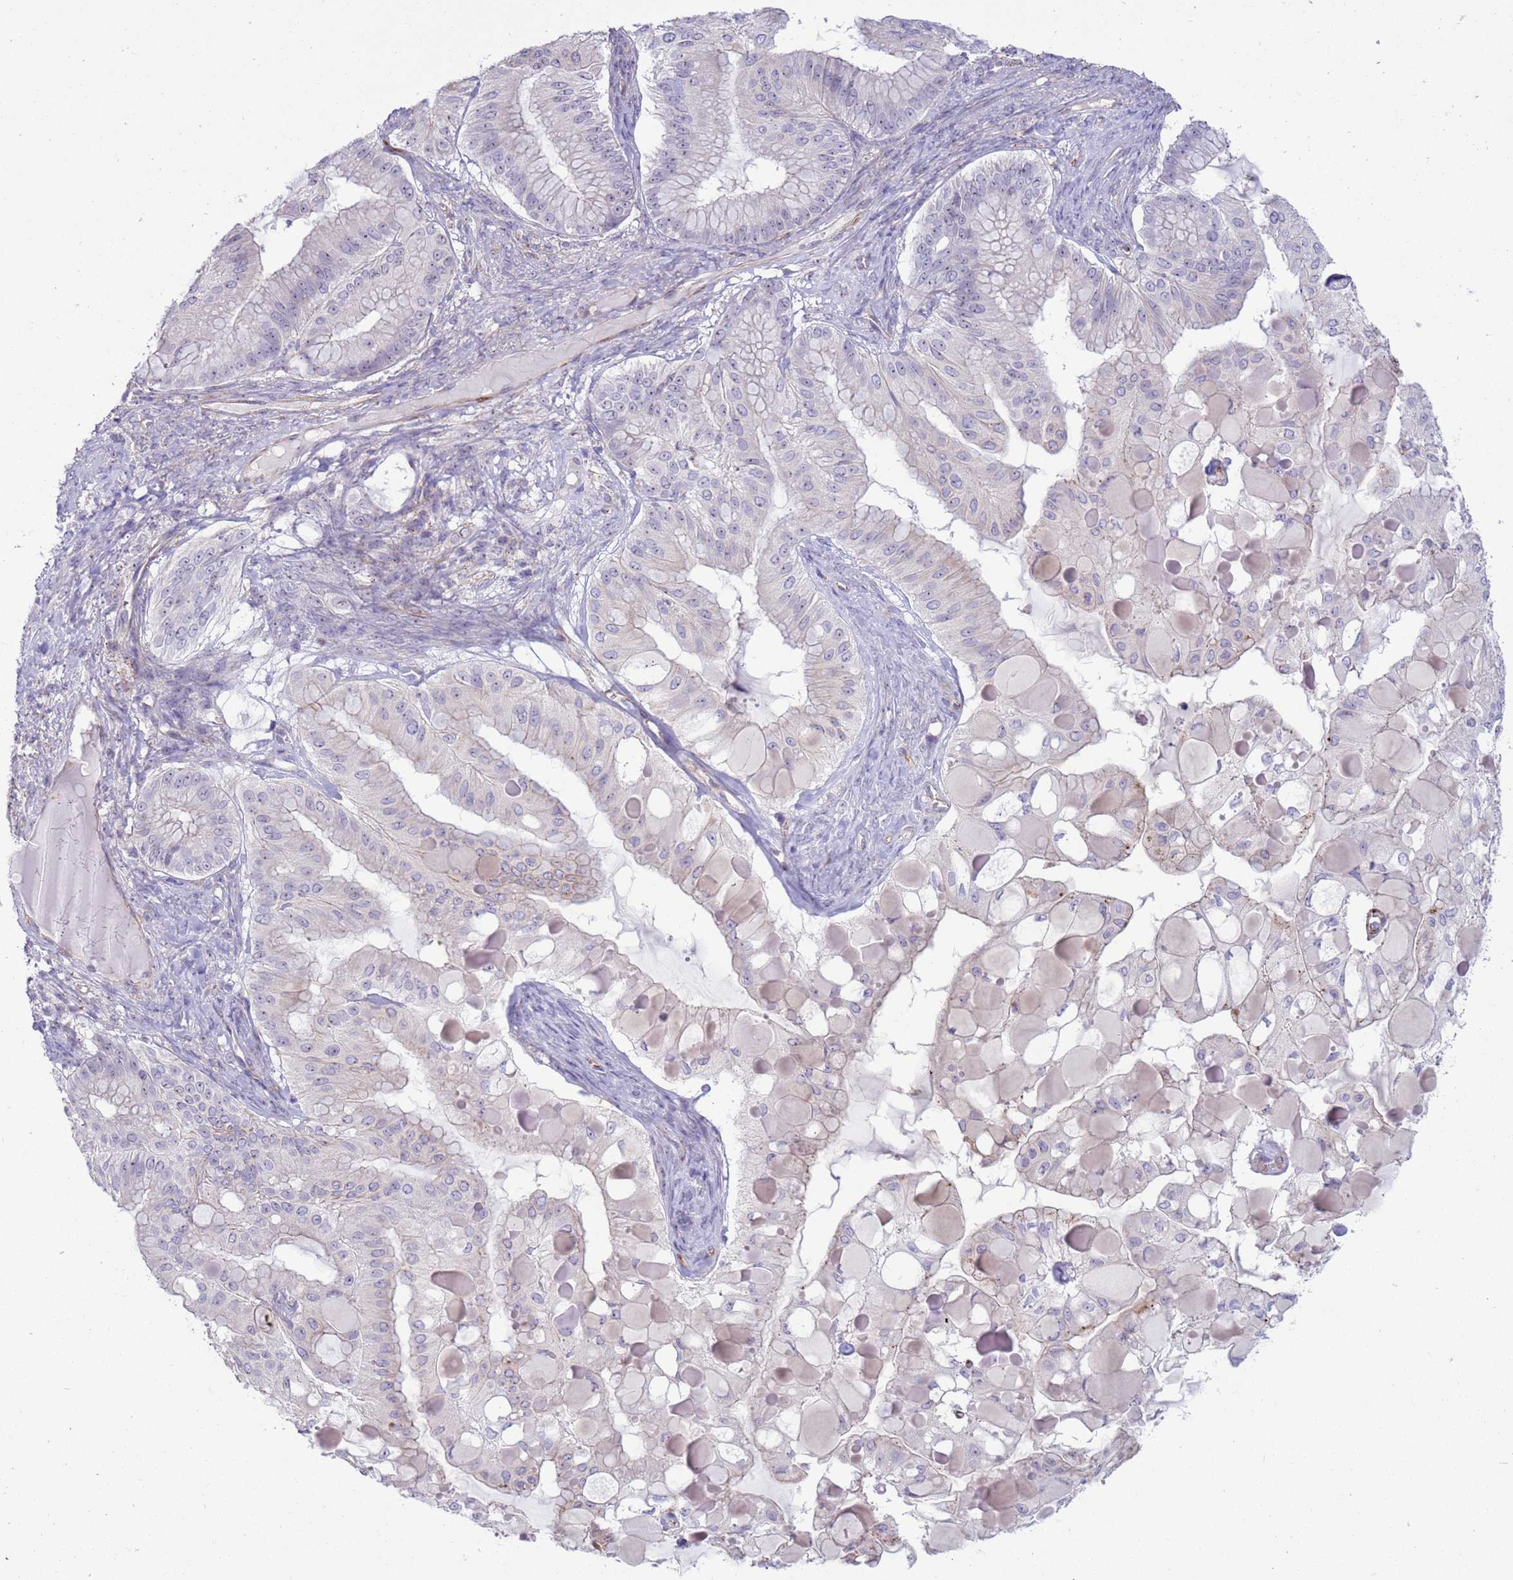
{"staining": {"intensity": "negative", "quantity": "none", "location": "none"}, "tissue": "ovarian cancer", "cell_type": "Tumor cells", "image_type": "cancer", "snomed": [{"axis": "morphology", "description": "Cystadenocarcinoma, mucinous, NOS"}, {"axis": "topography", "description": "Ovary"}], "caption": "This is an immunohistochemistry histopathology image of mucinous cystadenocarcinoma (ovarian). There is no expression in tumor cells.", "gene": "HEATR1", "patient": {"sex": "female", "age": 61}}